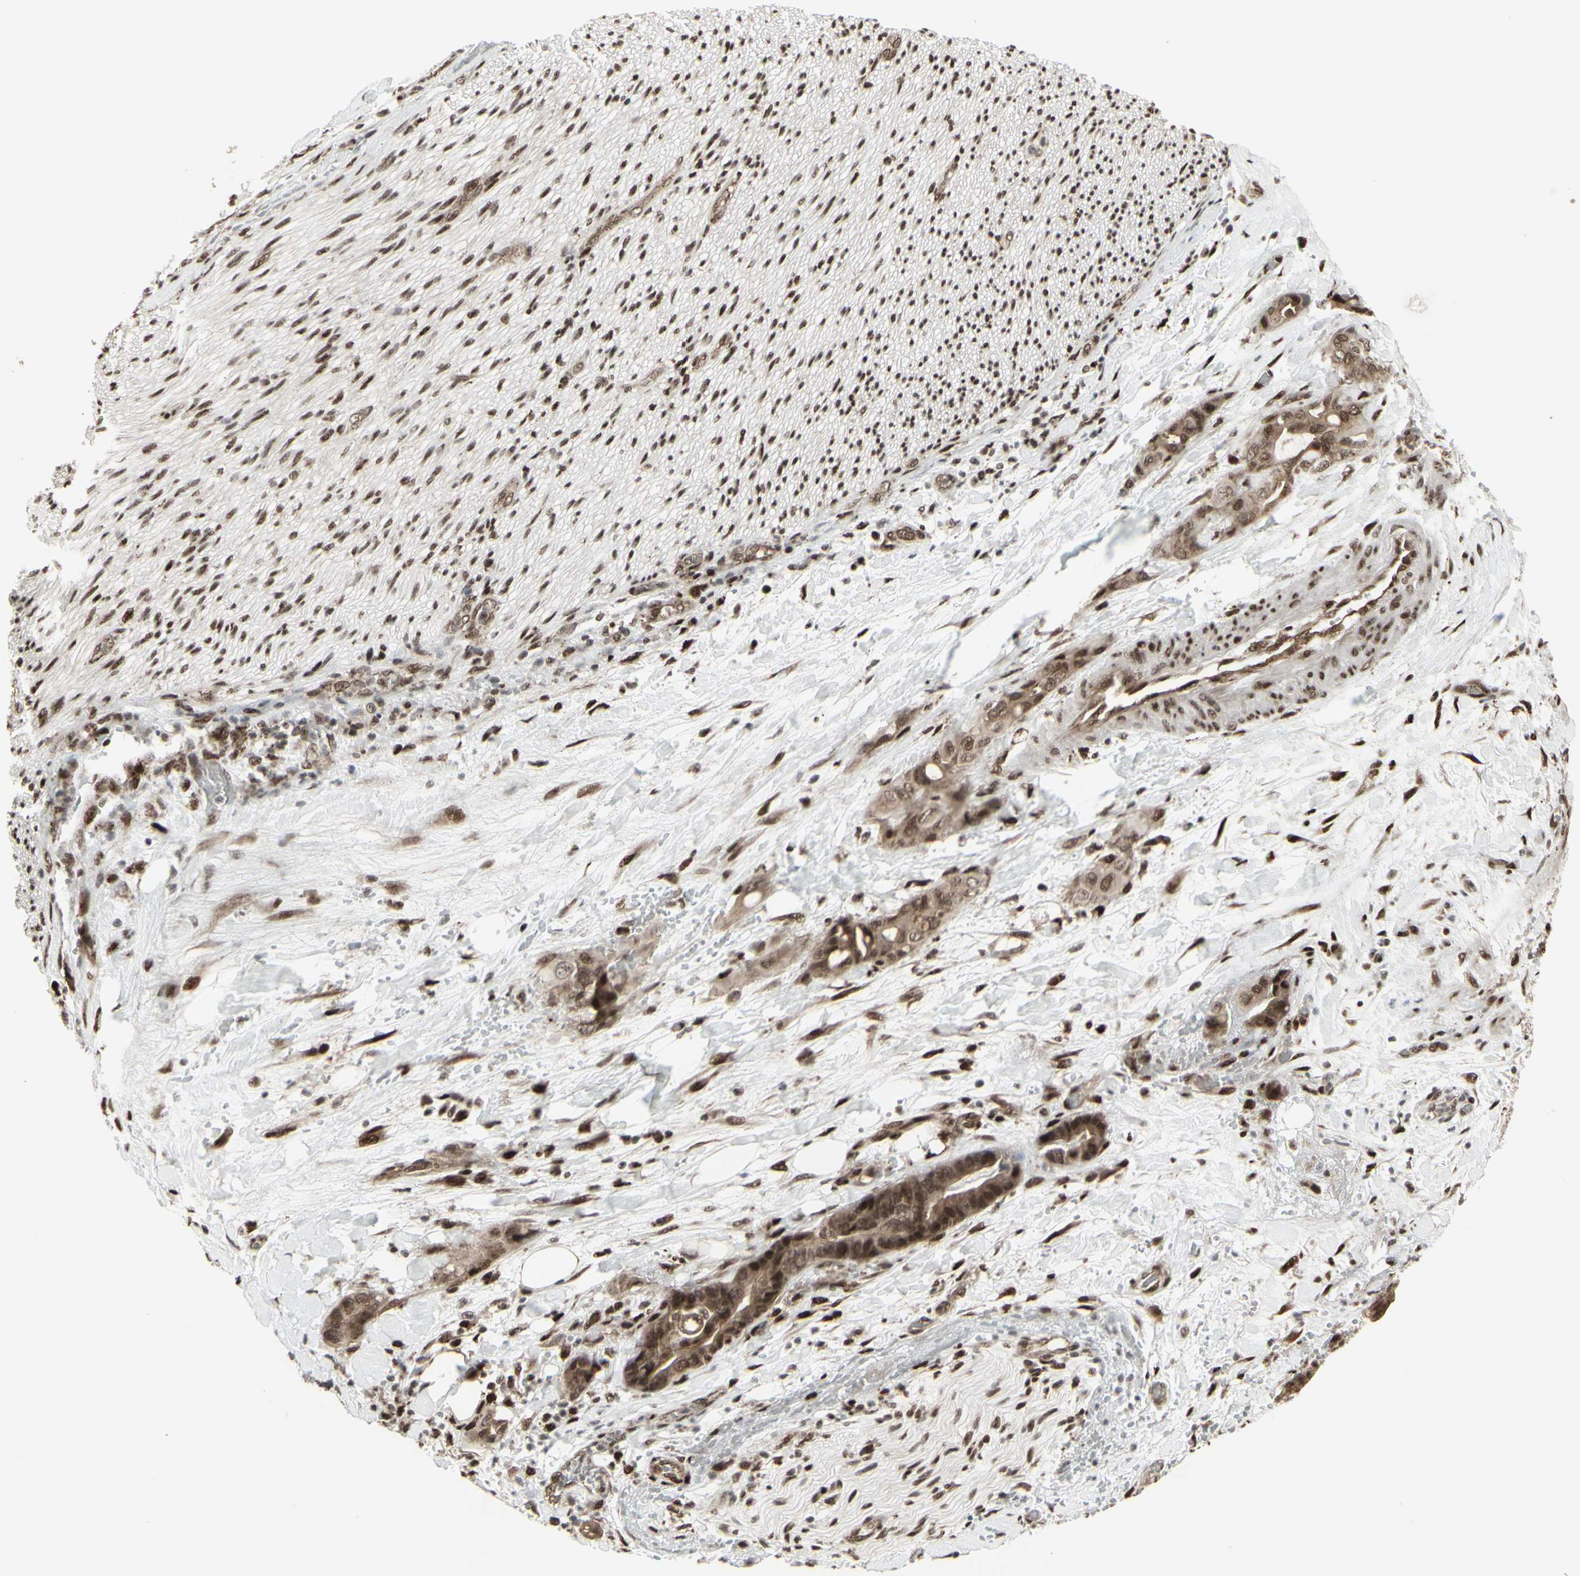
{"staining": {"intensity": "moderate", "quantity": ">75%", "location": "cytoplasmic/membranous,nuclear"}, "tissue": "liver cancer", "cell_type": "Tumor cells", "image_type": "cancer", "snomed": [{"axis": "morphology", "description": "Cholangiocarcinoma"}, {"axis": "topography", "description": "Liver"}], "caption": "Immunohistochemistry (DAB (3,3'-diaminobenzidine)) staining of human liver cholangiocarcinoma displays moderate cytoplasmic/membranous and nuclear protein staining in about >75% of tumor cells.", "gene": "CBX1", "patient": {"sex": "female", "age": 61}}